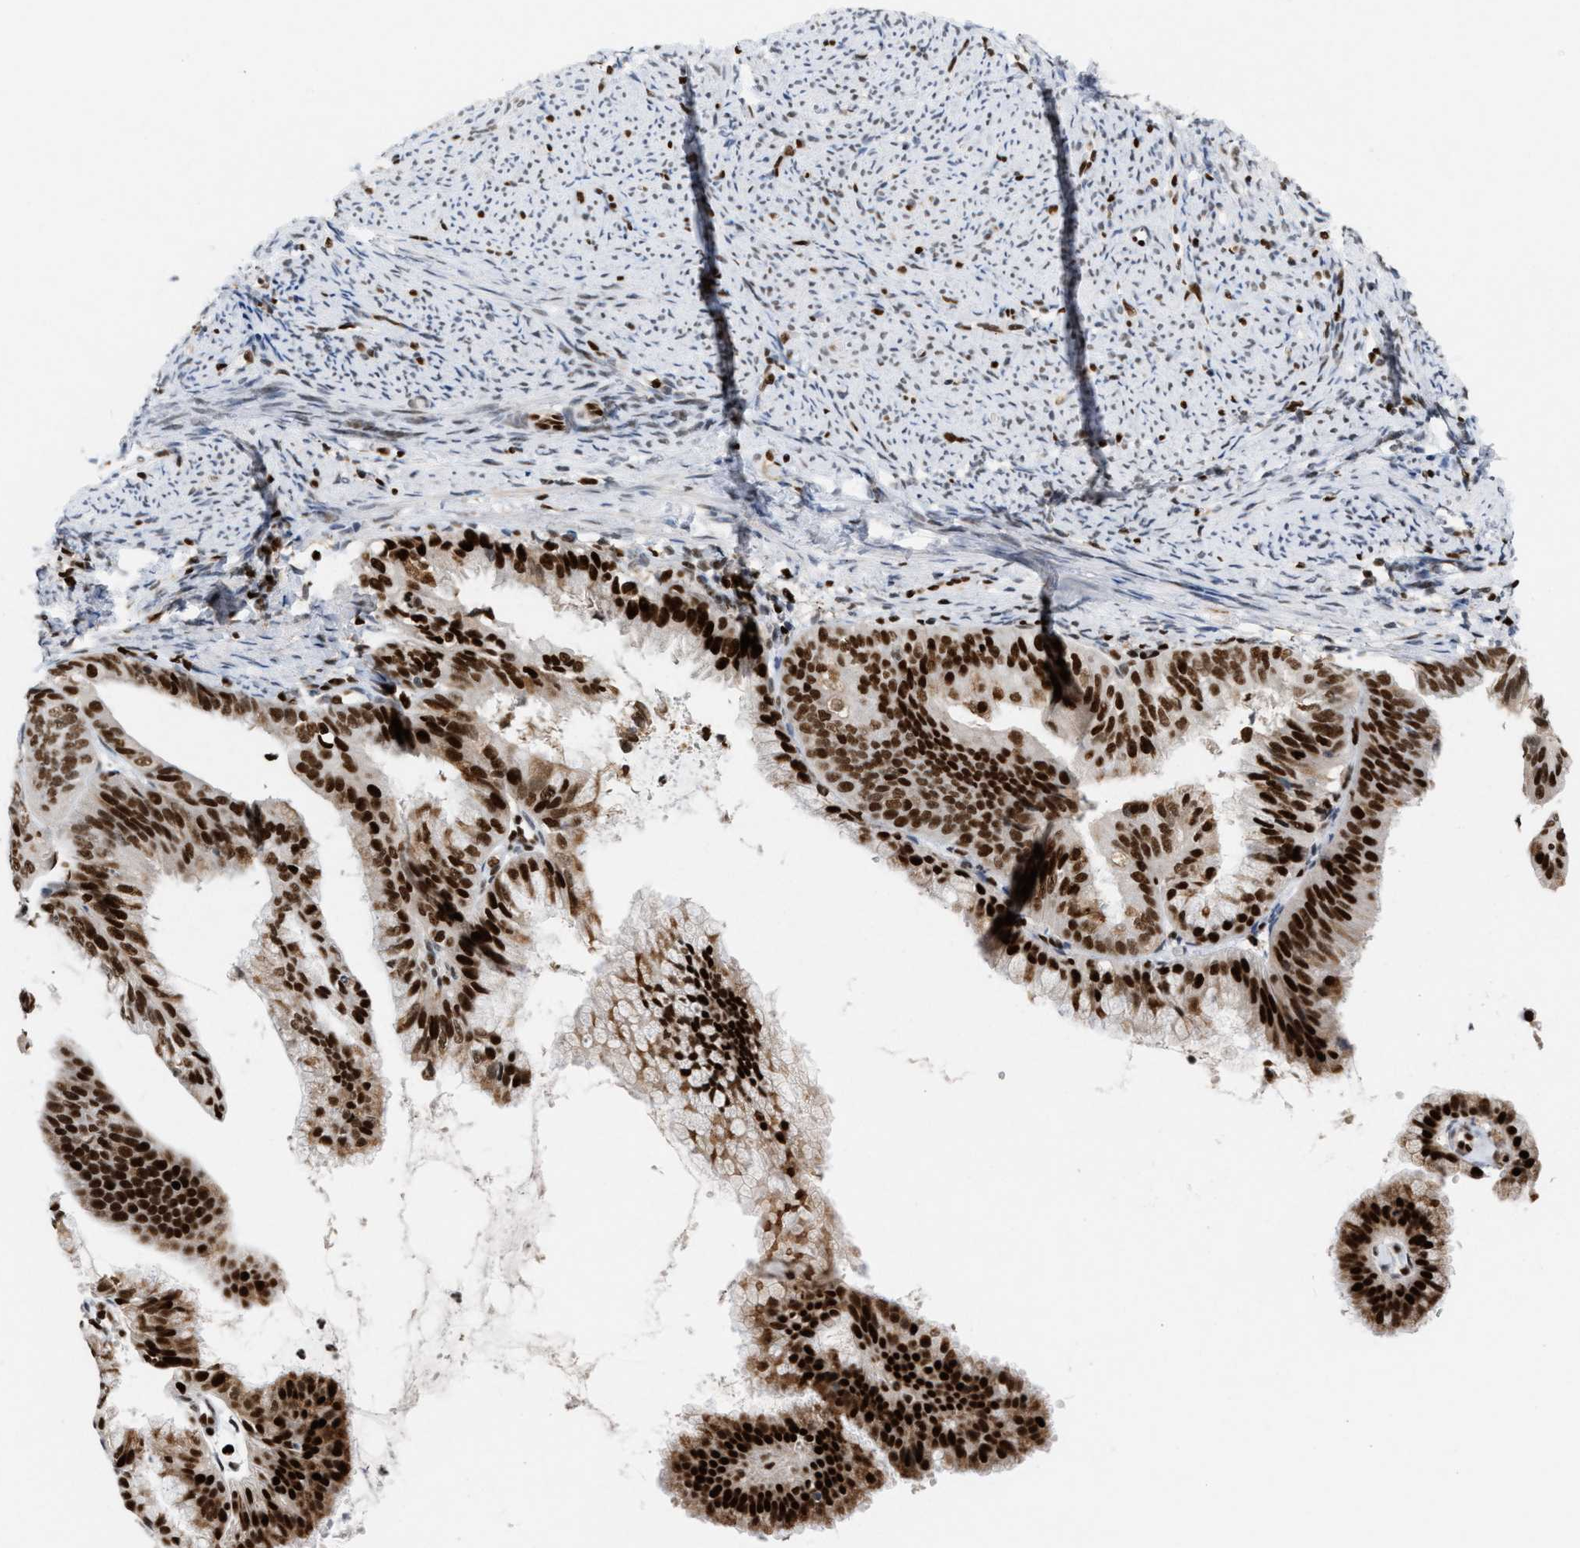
{"staining": {"intensity": "strong", "quantity": ">75%", "location": "nuclear"}, "tissue": "endometrial cancer", "cell_type": "Tumor cells", "image_type": "cancer", "snomed": [{"axis": "morphology", "description": "Adenocarcinoma, NOS"}, {"axis": "topography", "description": "Endometrium"}], "caption": "Tumor cells exhibit high levels of strong nuclear expression in about >75% of cells in human endometrial cancer.", "gene": "RNASEK-C17orf49", "patient": {"sex": "female", "age": 63}}